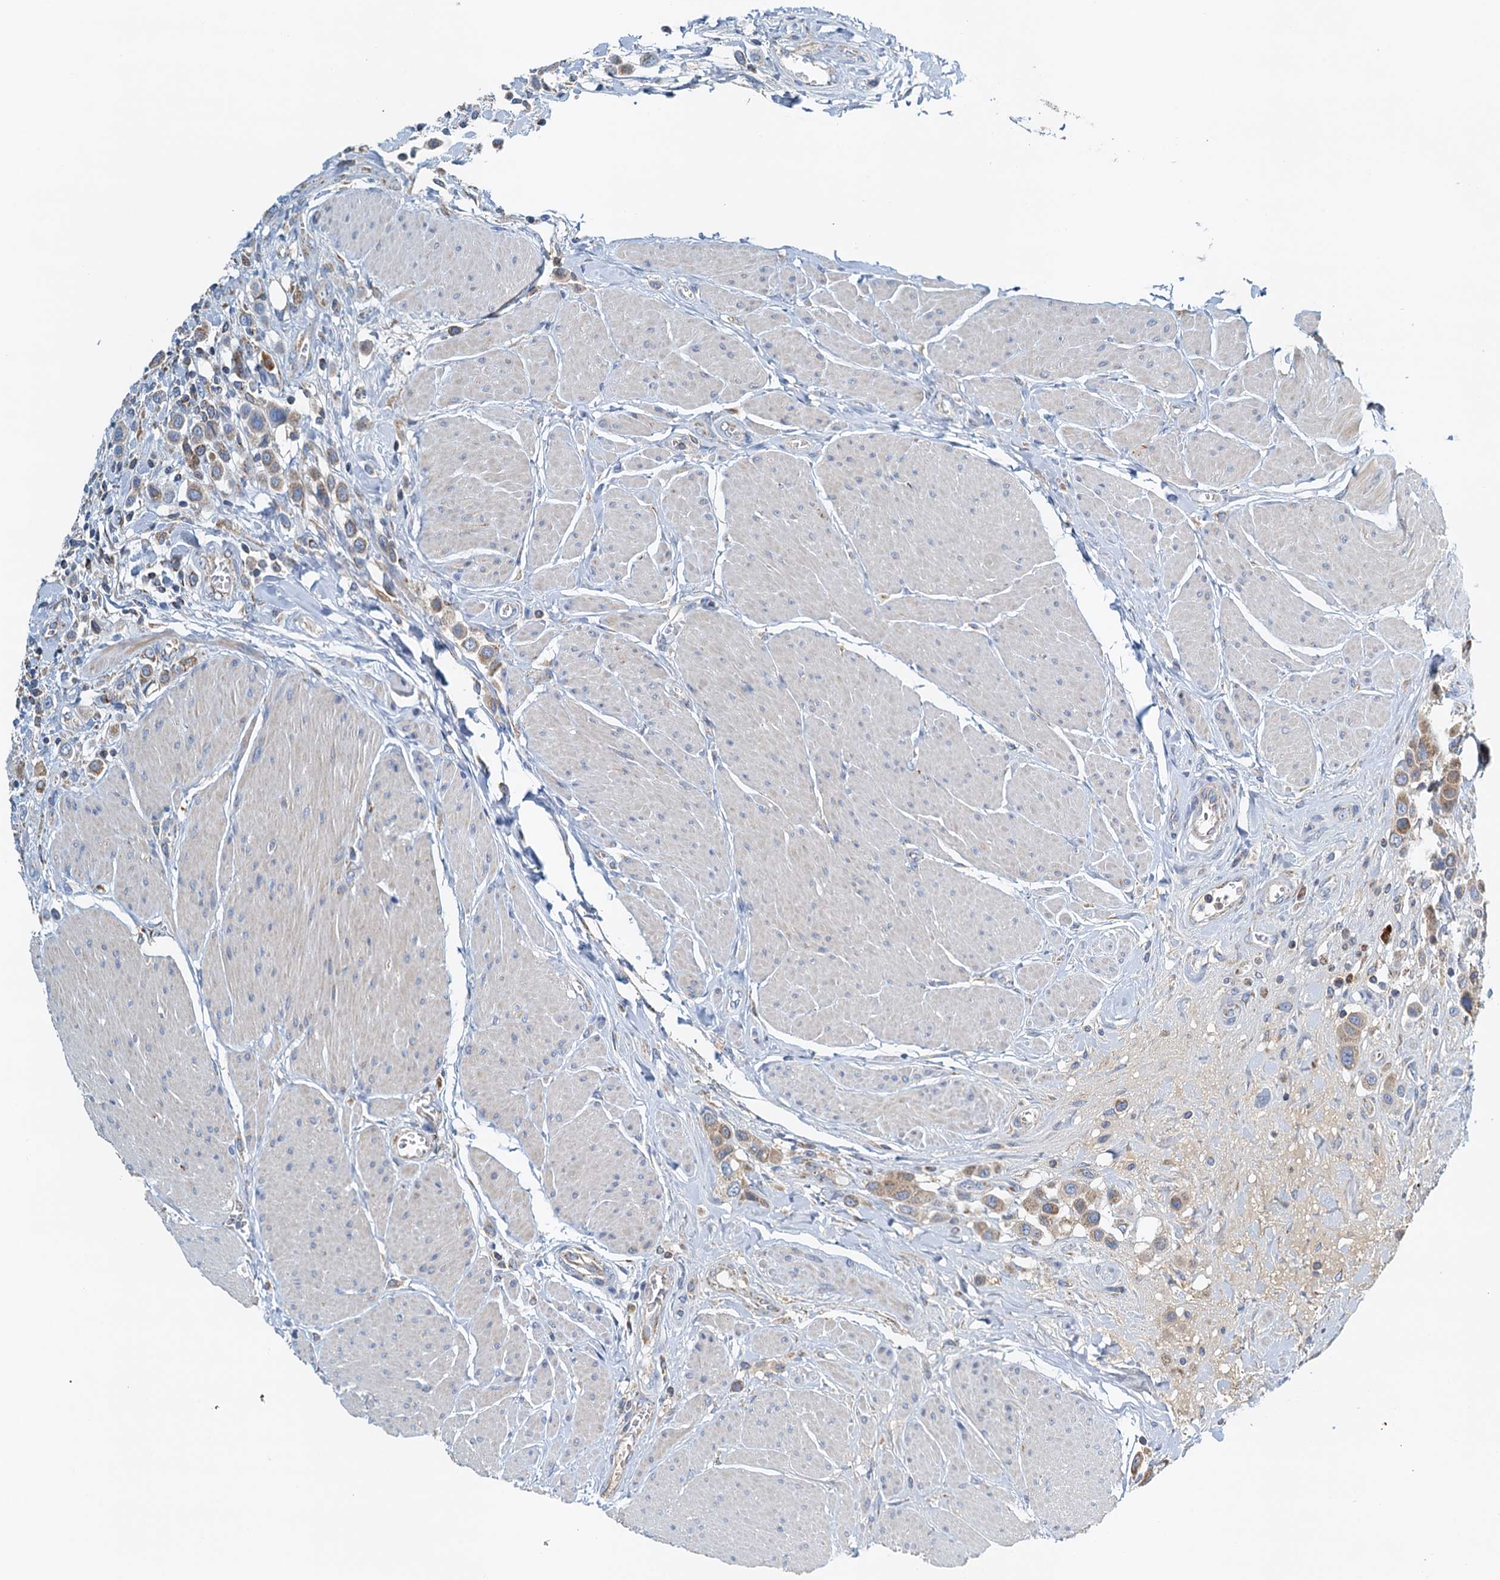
{"staining": {"intensity": "moderate", "quantity": ">75%", "location": "cytoplasmic/membranous"}, "tissue": "urothelial cancer", "cell_type": "Tumor cells", "image_type": "cancer", "snomed": [{"axis": "morphology", "description": "Urothelial carcinoma, High grade"}, {"axis": "topography", "description": "Urinary bladder"}], "caption": "Protein staining demonstrates moderate cytoplasmic/membranous expression in about >75% of tumor cells in urothelial carcinoma (high-grade).", "gene": "POC1A", "patient": {"sex": "male", "age": 50}}